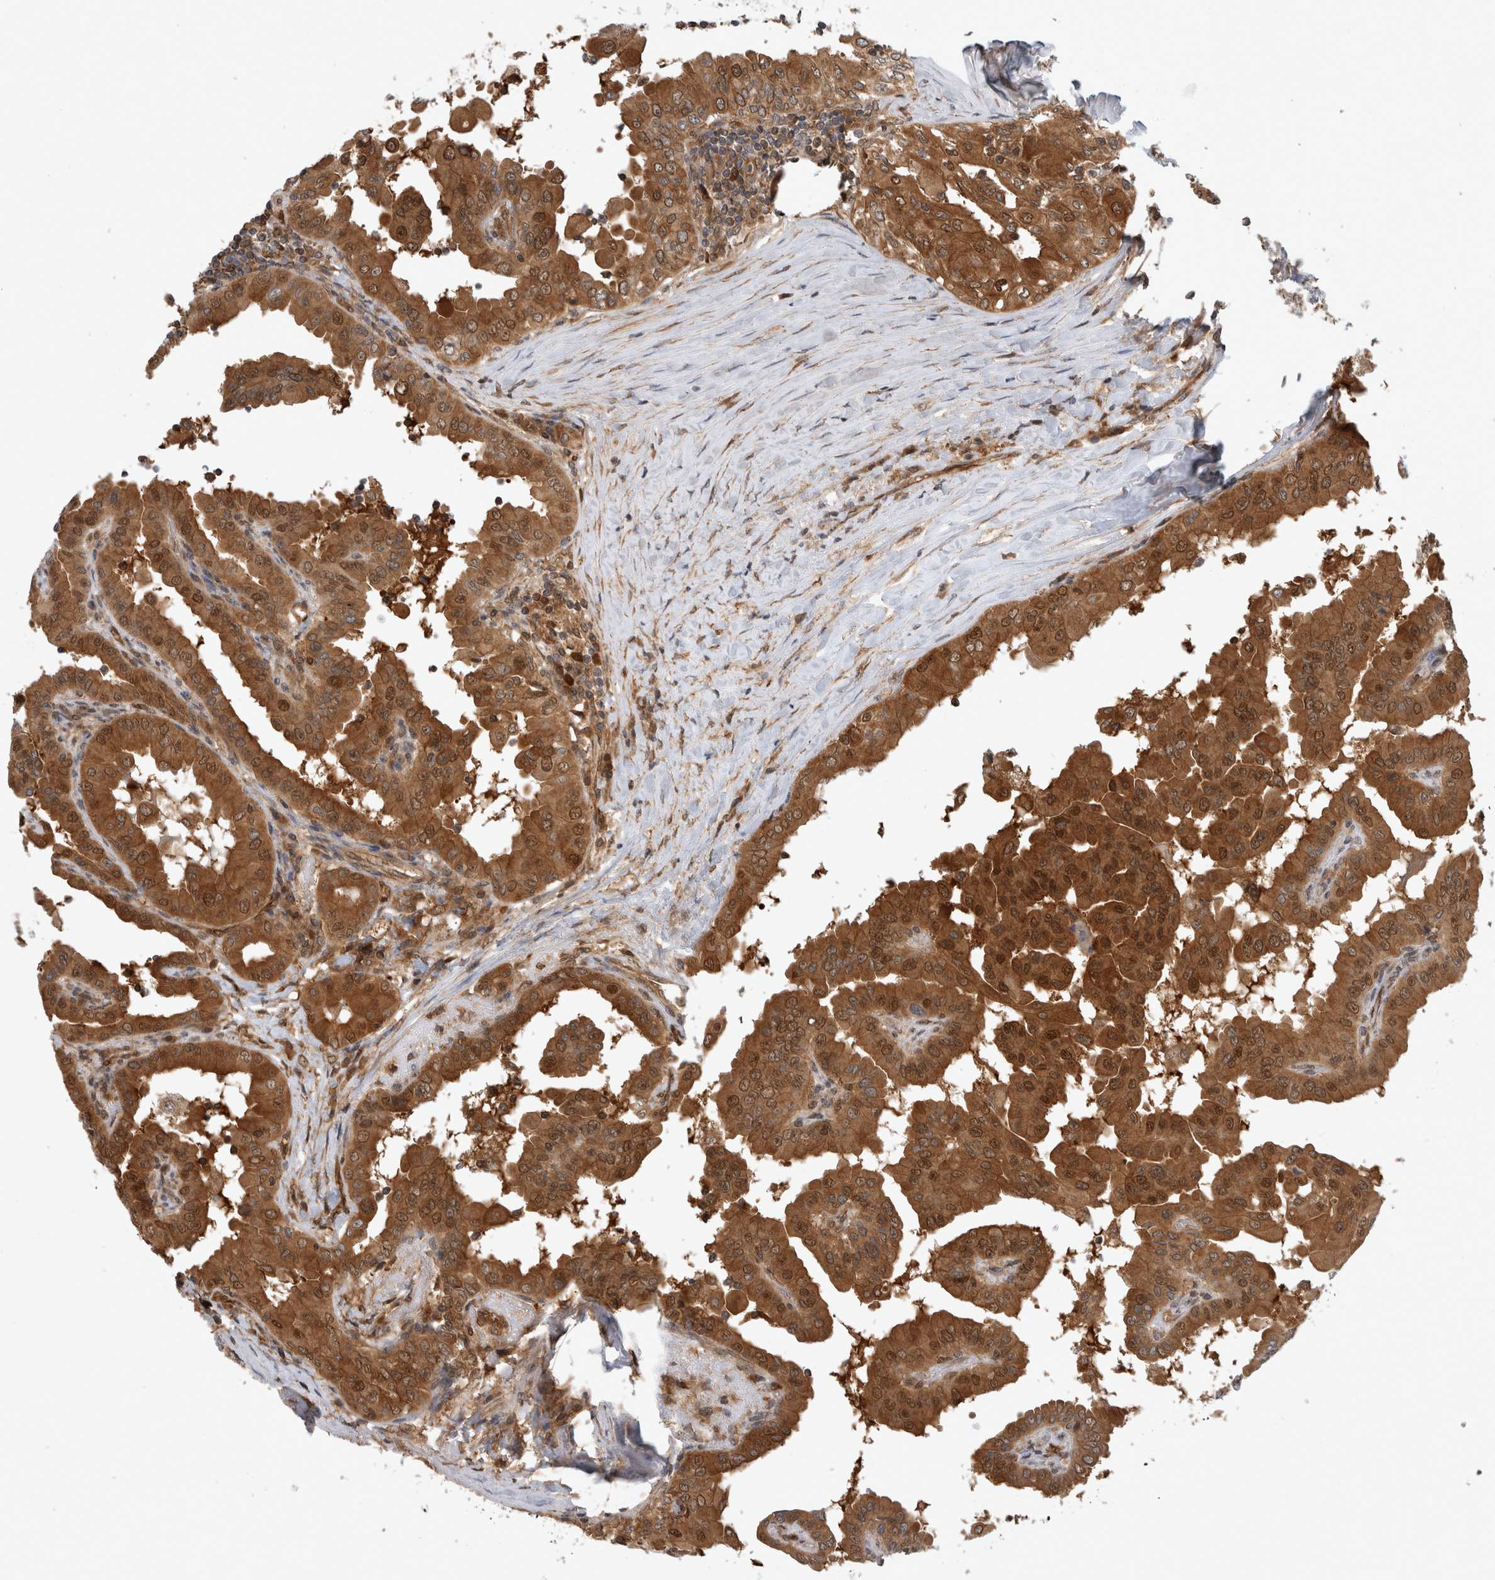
{"staining": {"intensity": "moderate", "quantity": ">75%", "location": "cytoplasmic/membranous,nuclear"}, "tissue": "thyroid cancer", "cell_type": "Tumor cells", "image_type": "cancer", "snomed": [{"axis": "morphology", "description": "Papillary adenocarcinoma, NOS"}, {"axis": "topography", "description": "Thyroid gland"}], "caption": "This photomicrograph shows IHC staining of human thyroid cancer, with medium moderate cytoplasmic/membranous and nuclear positivity in approximately >75% of tumor cells.", "gene": "ASTN2", "patient": {"sex": "male", "age": 33}}